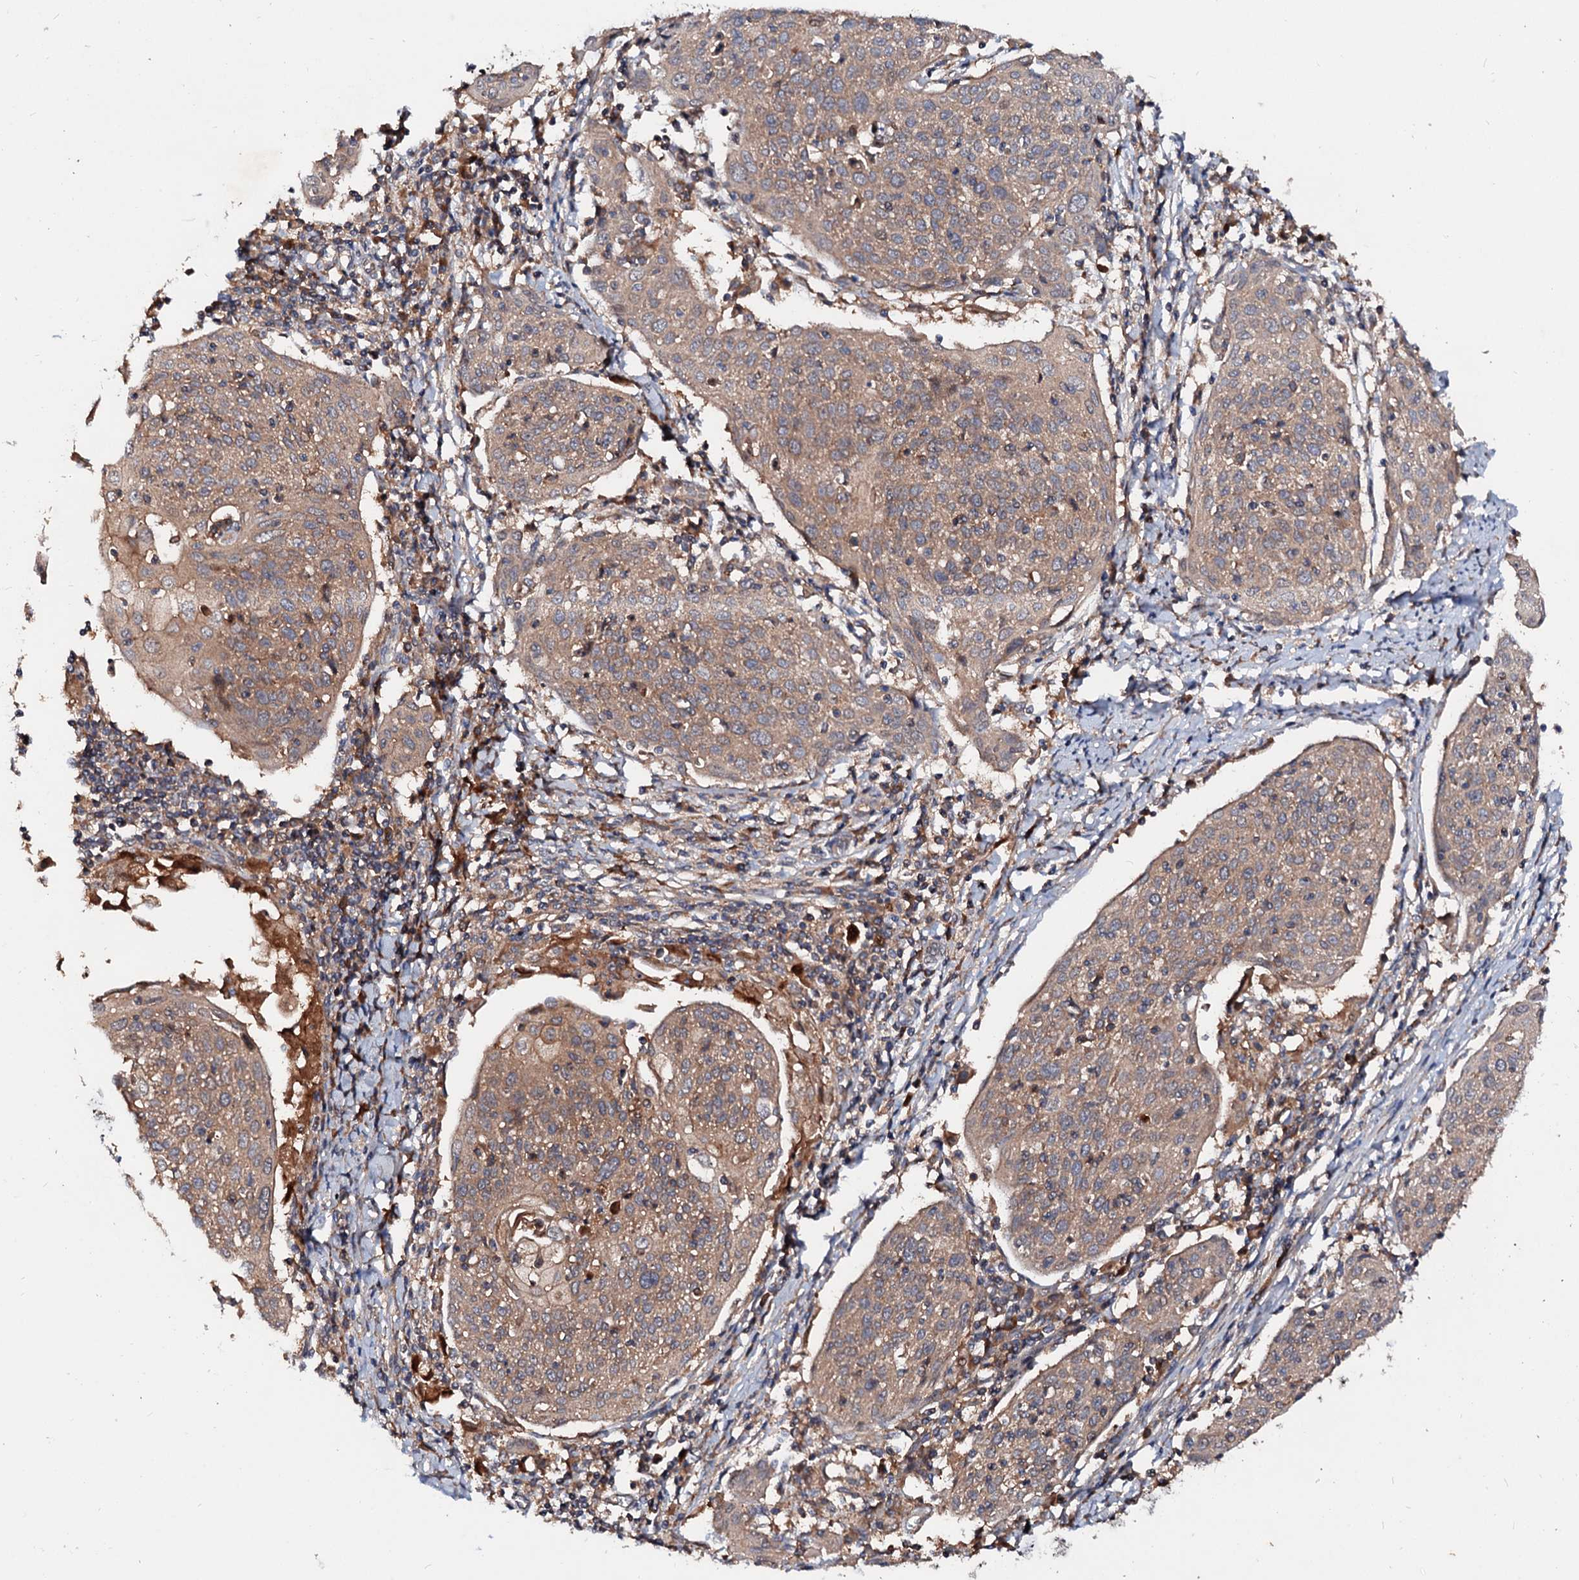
{"staining": {"intensity": "moderate", "quantity": ">75%", "location": "cytoplasmic/membranous"}, "tissue": "cervical cancer", "cell_type": "Tumor cells", "image_type": "cancer", "snomed": [{"axis": "morphology", "description": "Squamous cell carcinoma, NOS"}, {"axis": "topography", "description": "Cervix"}], "caption": "Tumor cells demonstrate medium levels of moderate cytoplasmic/membranous positivity in approximately >75% of cells in cervical cancer (squamous cell carcinoma).", "gene": "EXTL1", "patient": {"sex": "female", "age": 67}}